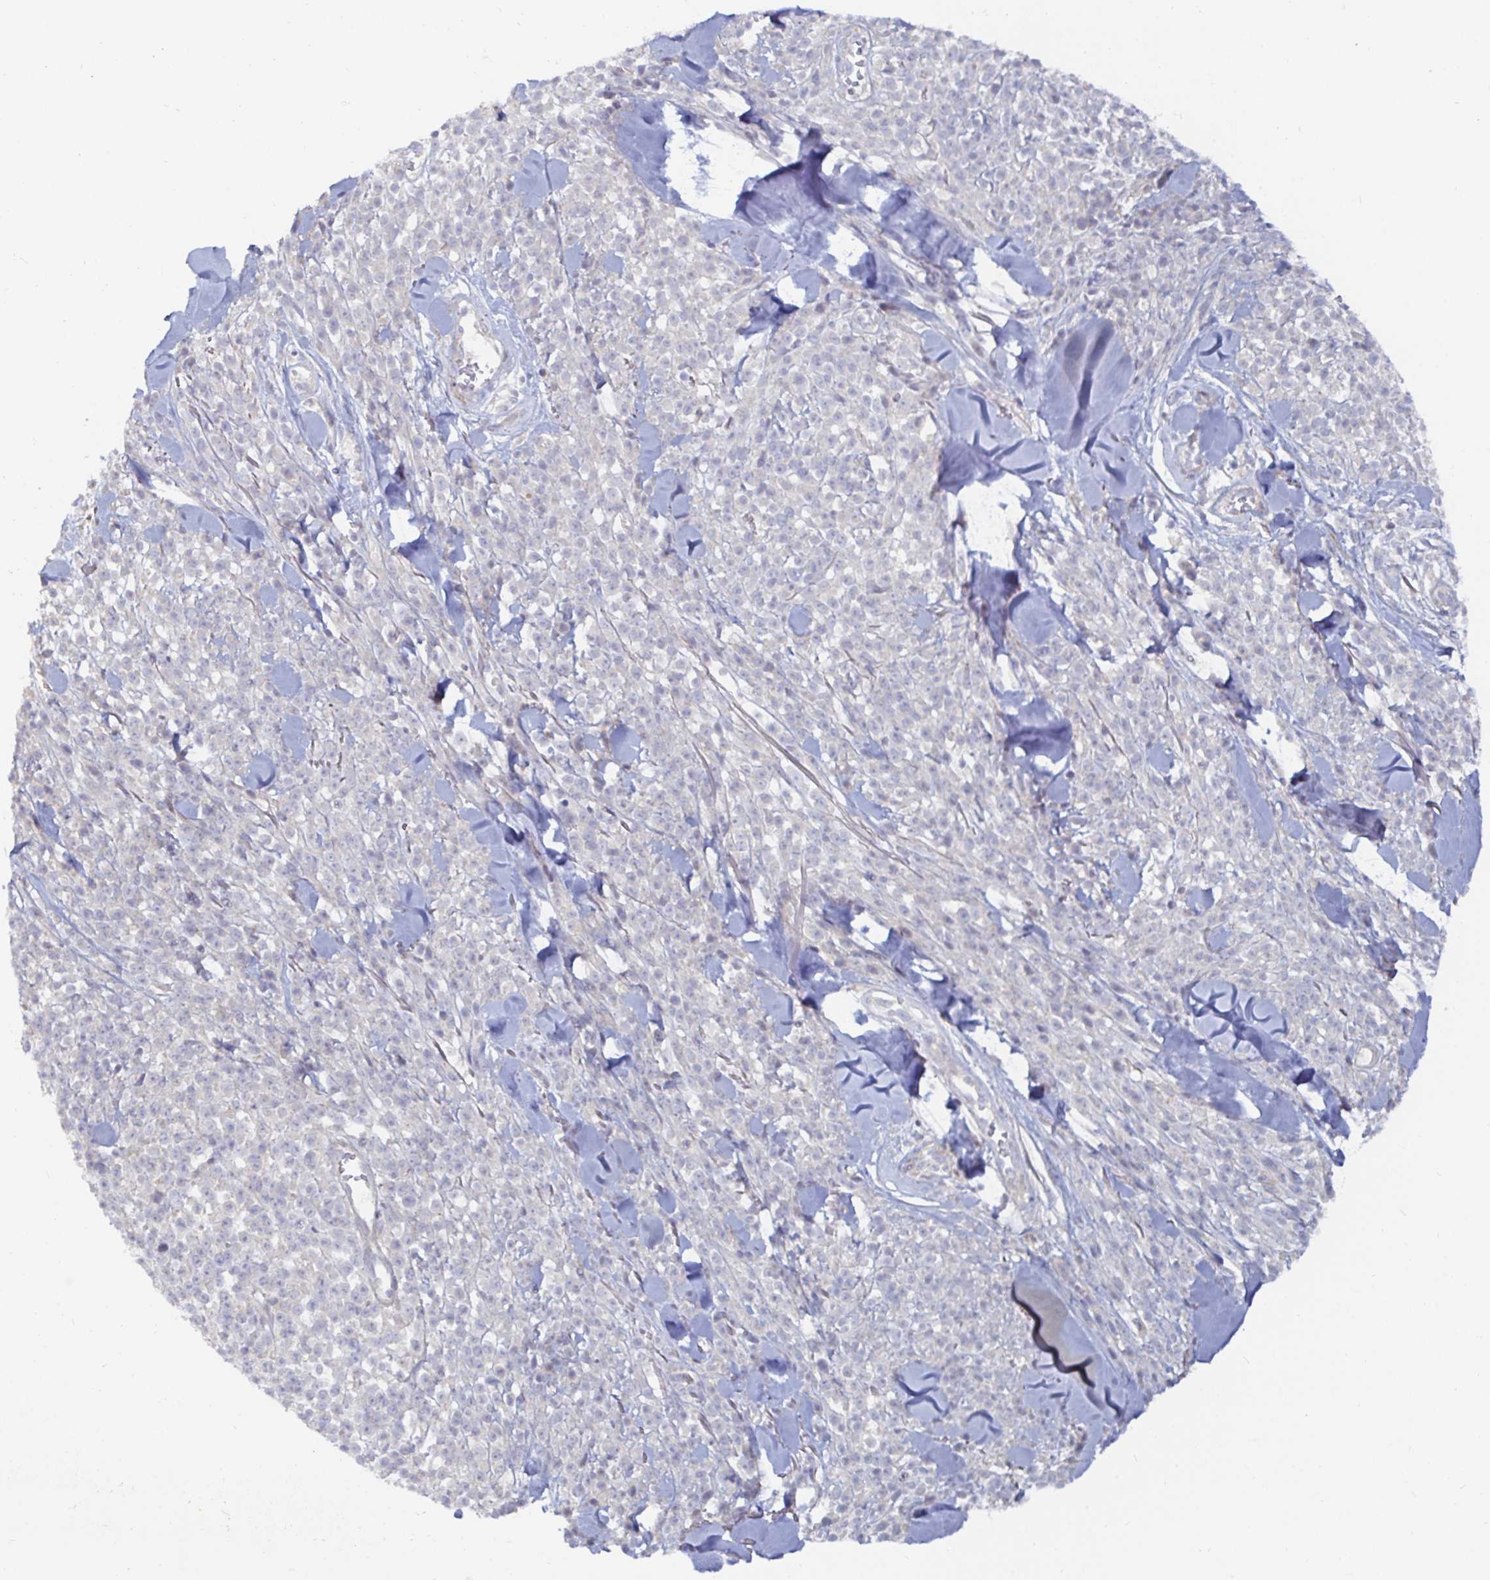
{"staining": {"intensity": "negative", "quantity": "none", "location": "none"}, "tissue": "melanoma", "cell_type": "Tumor cells", "image_type": "cancer", "snomed": [{"axis": "morphology", "description": "Malignant melanoma, NOS"}, {"axis": "topography", "description": "Skin"}, {"axis": "topography", "description": "Skin of trunk"}], "caption": "There is no significant staining in tumor cells of melanoma.", "gene": "SSH2", "patient": {"sex": "male", "age": 74}}